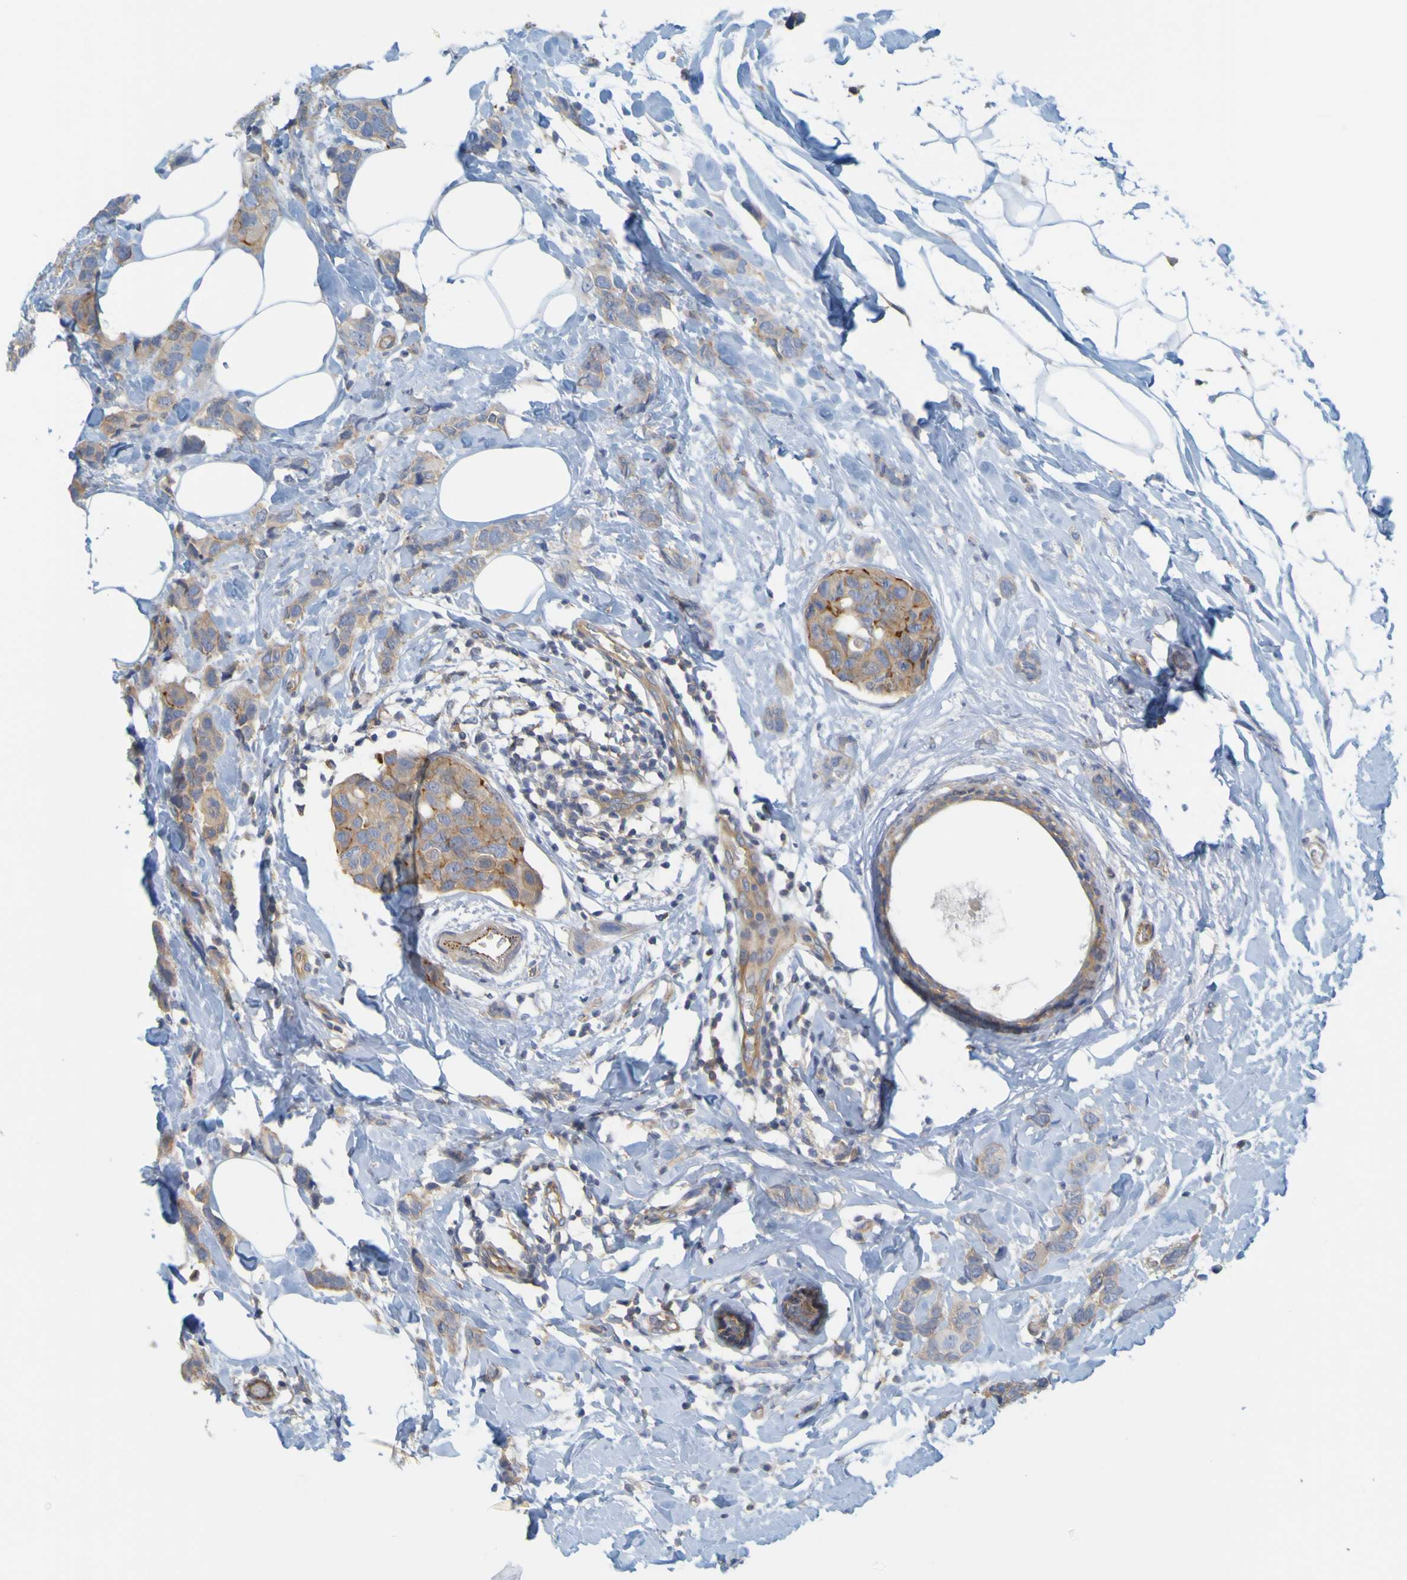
{"staining": {"intensity": "moderate", "quantity": ">75%", "location": "cytoplasmic/membranous"}, "tissue": "breast cancer", "cell_type": "Tumor cells", "image_type": "cancer", "snomed": [{"axis": "morphology", "description": "Normal tissue, NOS"}, {"axis": "morphology", "description": "Duct carcinoma"}, {"axis": "topography", "description": "Breast"}], "caption": "Immunohistochemical staining of breast cancer (infiltrating ductal carcinoma) reveals moderate cytoplasmic/membranous protein positivity in about >75% of tumor cells. The protein of interest is shown in brown color, while the nuclei are stained blue.", "gene": "APPL1", "patient": {"sex": "female", "age": 50}}